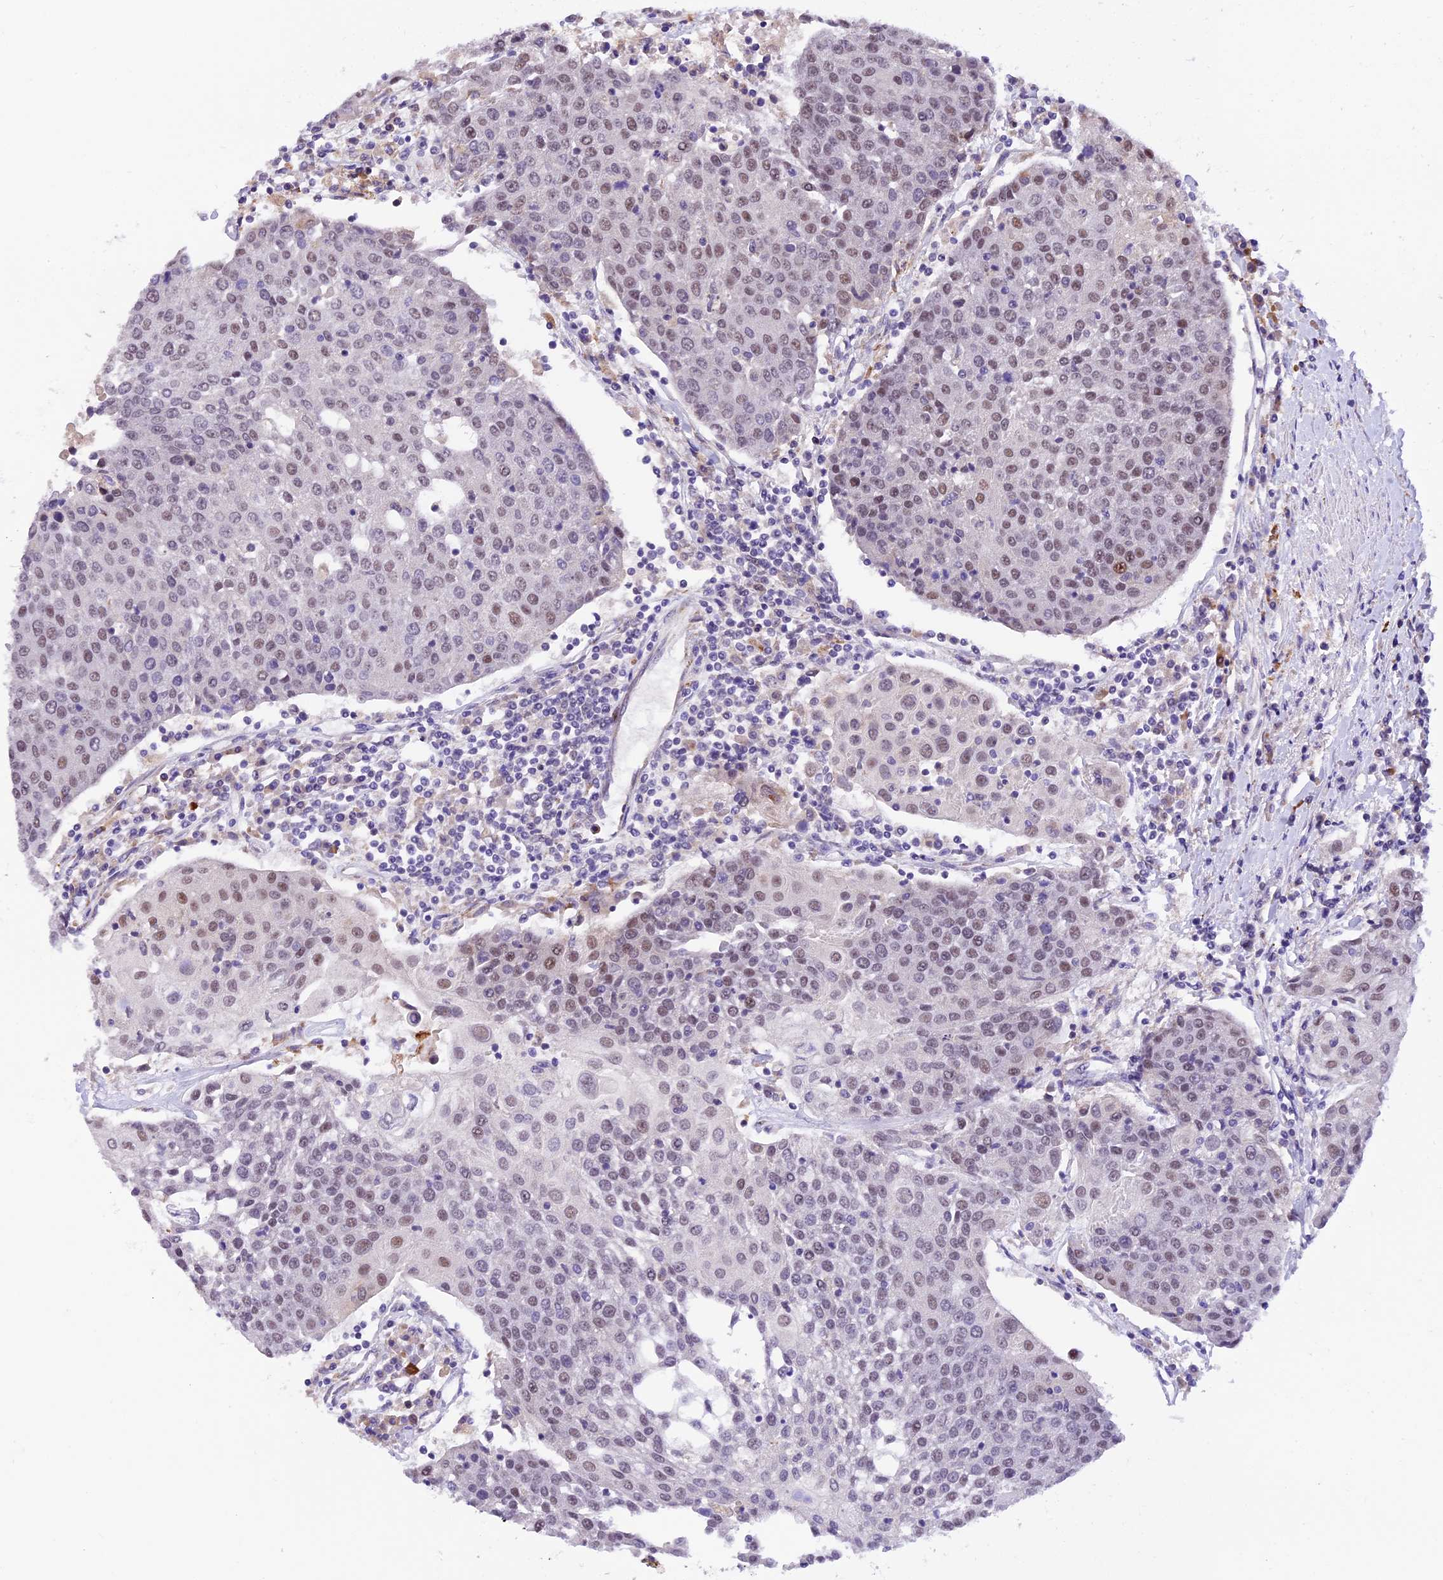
{"staining": {"intensity": "weak", "quantity": "25%-75%", "location": "nuclear"}, "tissue": "urothelial cancer", "cell_type": "Tumor cells", "image_type": "cancer", "snomed": [{"axis": "morphology", "description": "Urothelial carcinoma, High grade"}, {"axis": "topography", "description": "Urinary bladder"}], "caption": "The immunohistochemical stain labels weak nuclear staining in tumor cells of urothelial cancer tissue.", "gene": "FBXO45", "patient": {"sex": "female", "age": 85}}